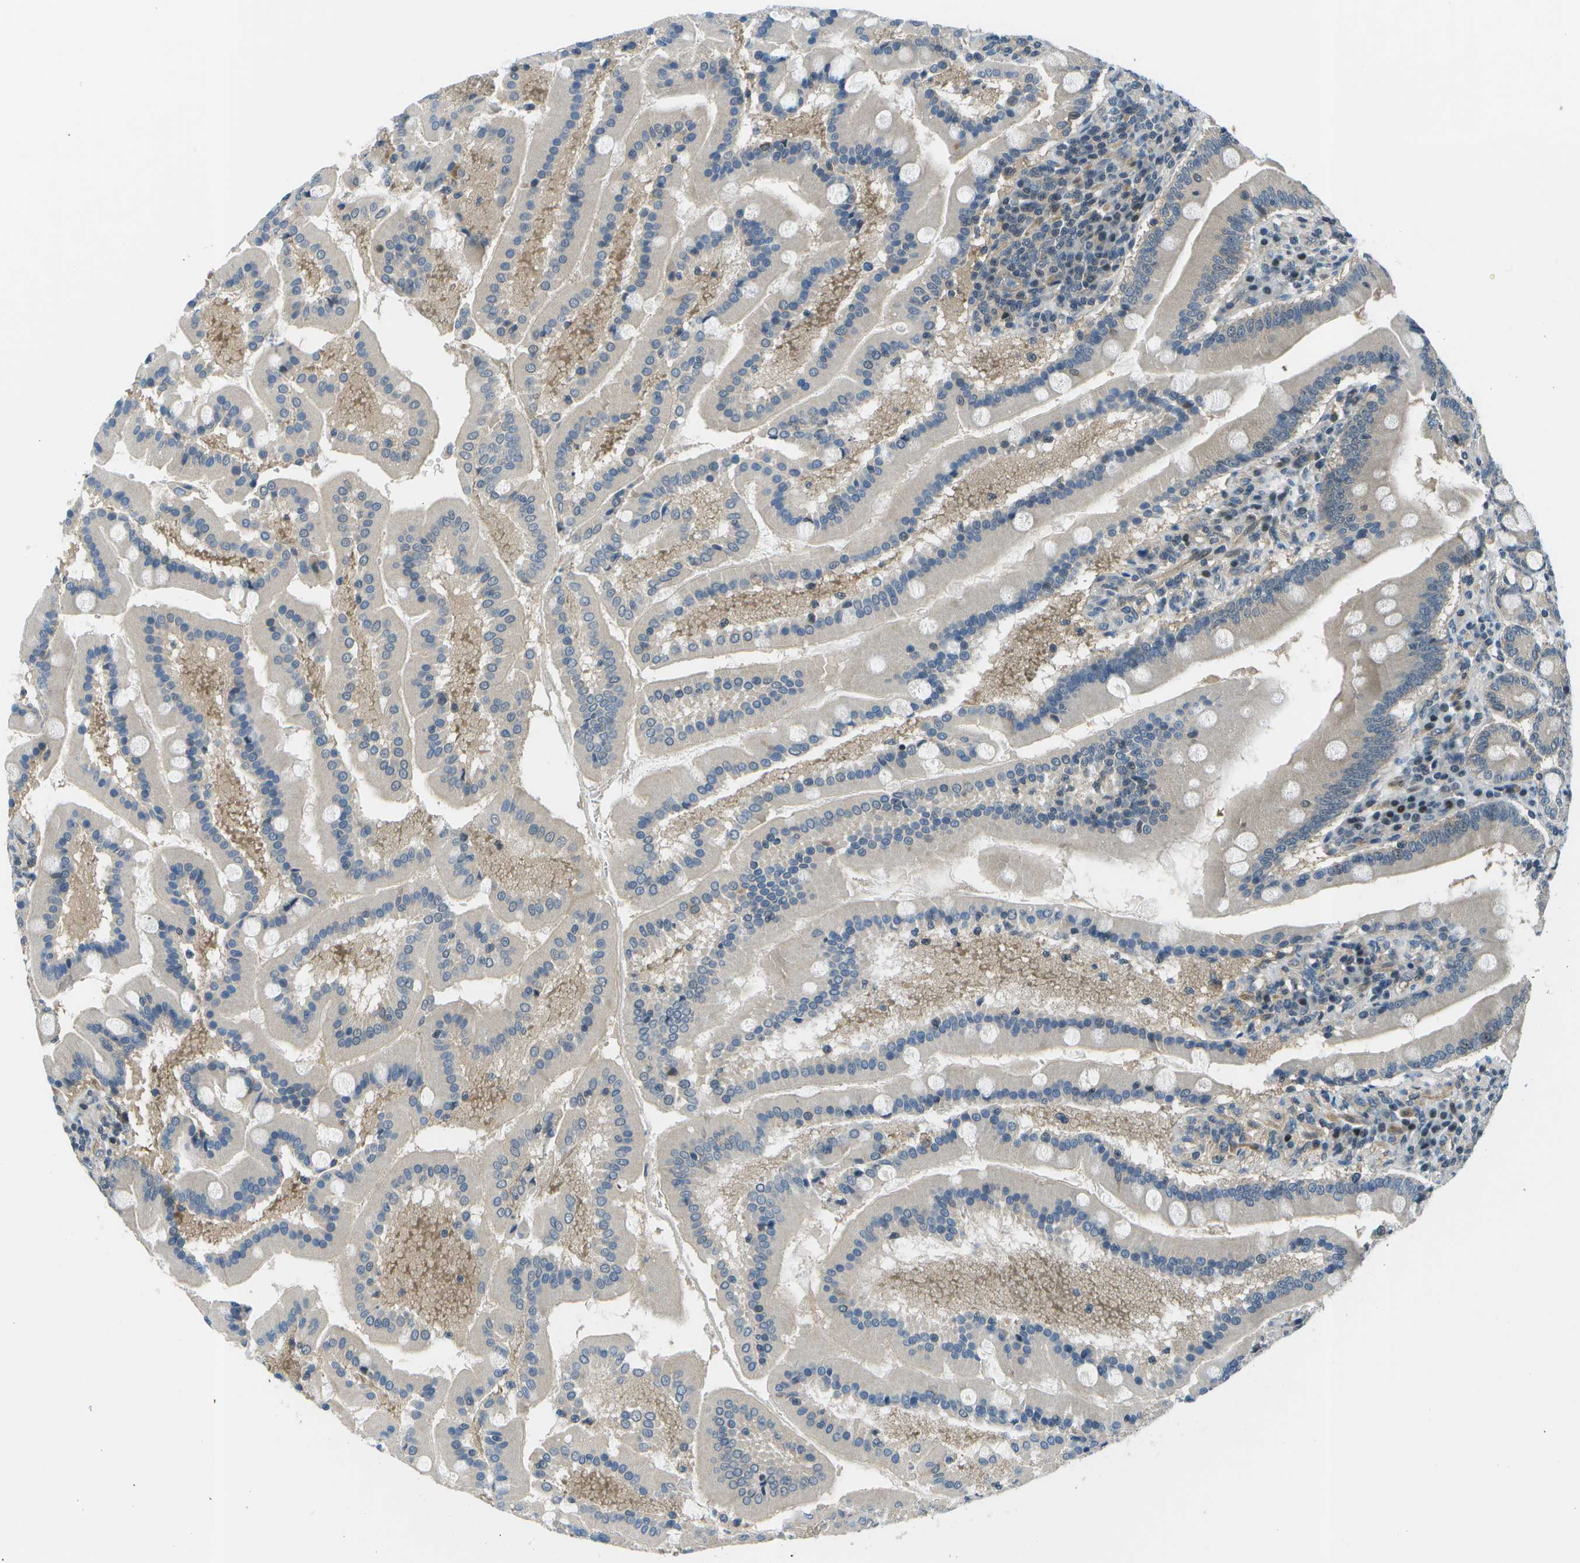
{"staining": {"intensity": "weak", "quantity": "<25%", "location": "cytoplasmic/membranous"}, "tissue": "duodenum", "cell_type": "Glandular cells", "image_type": "normal", "snomed": [{"axis": "morphology", "description": "Normal tissue, NOS"}, {"axis": "topography", "description": "Duodenum"}], "caption": "This is an immunohistochemistry photomicrograph of benign duodenum. There is no positivity in glandular cells.", "gene": "ENPP5", "patient": {"sex": "male", "age": 50}}